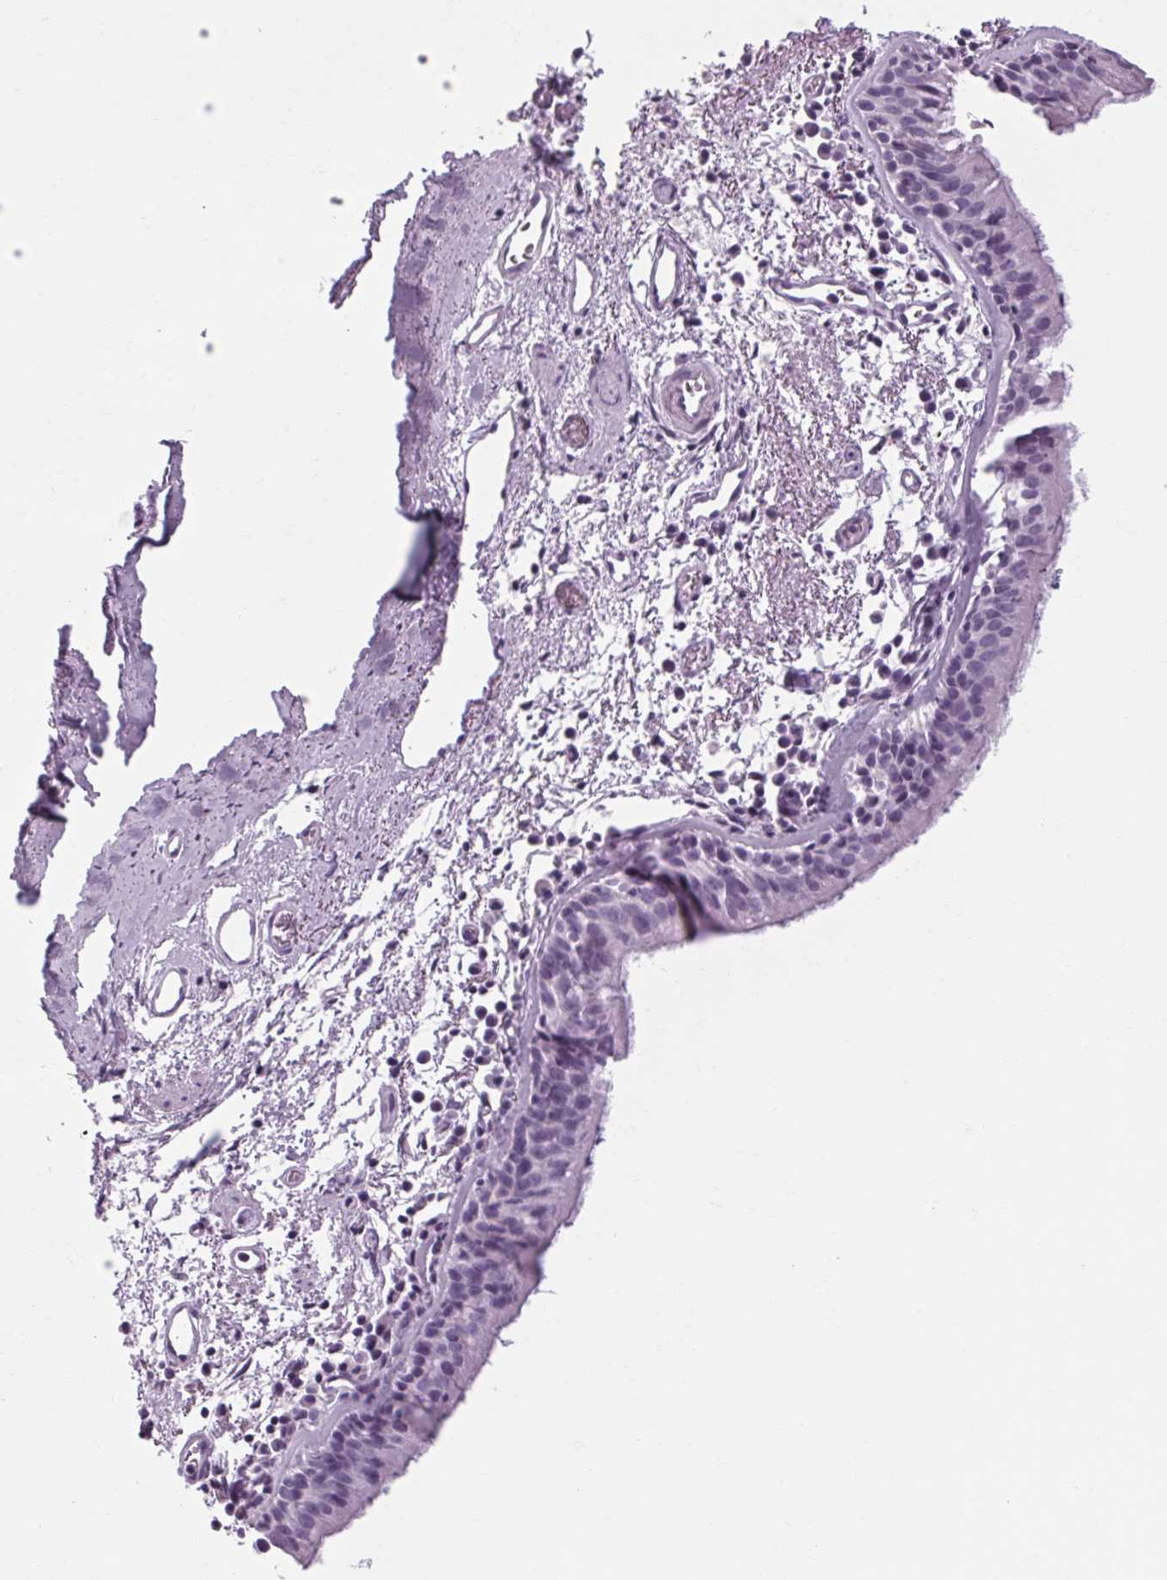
{"staining": {"intensity": "negative", "quantity": "none", "location": "none"}, "tissue": "bronchus", "cell_type": "Respiratory epithelial cells", "image_type": "normal", "snomed": [{"axis": "morphology", "description": "Normal tissue, NOS"}, {"axis": "morphology", "description": "Adenocarcinoma, NOS"}, {"axis": "topography", "description": "Bronchus"}], "caption": "This micrograph is of unremarkable bronchus stained with IHC to label a protein in brown with the nuclei are counter-stained blue. There is no positivity in respiratory epithelial cells.", "gene": "POMC", "patient": {"sex": "male", "age": 68}}